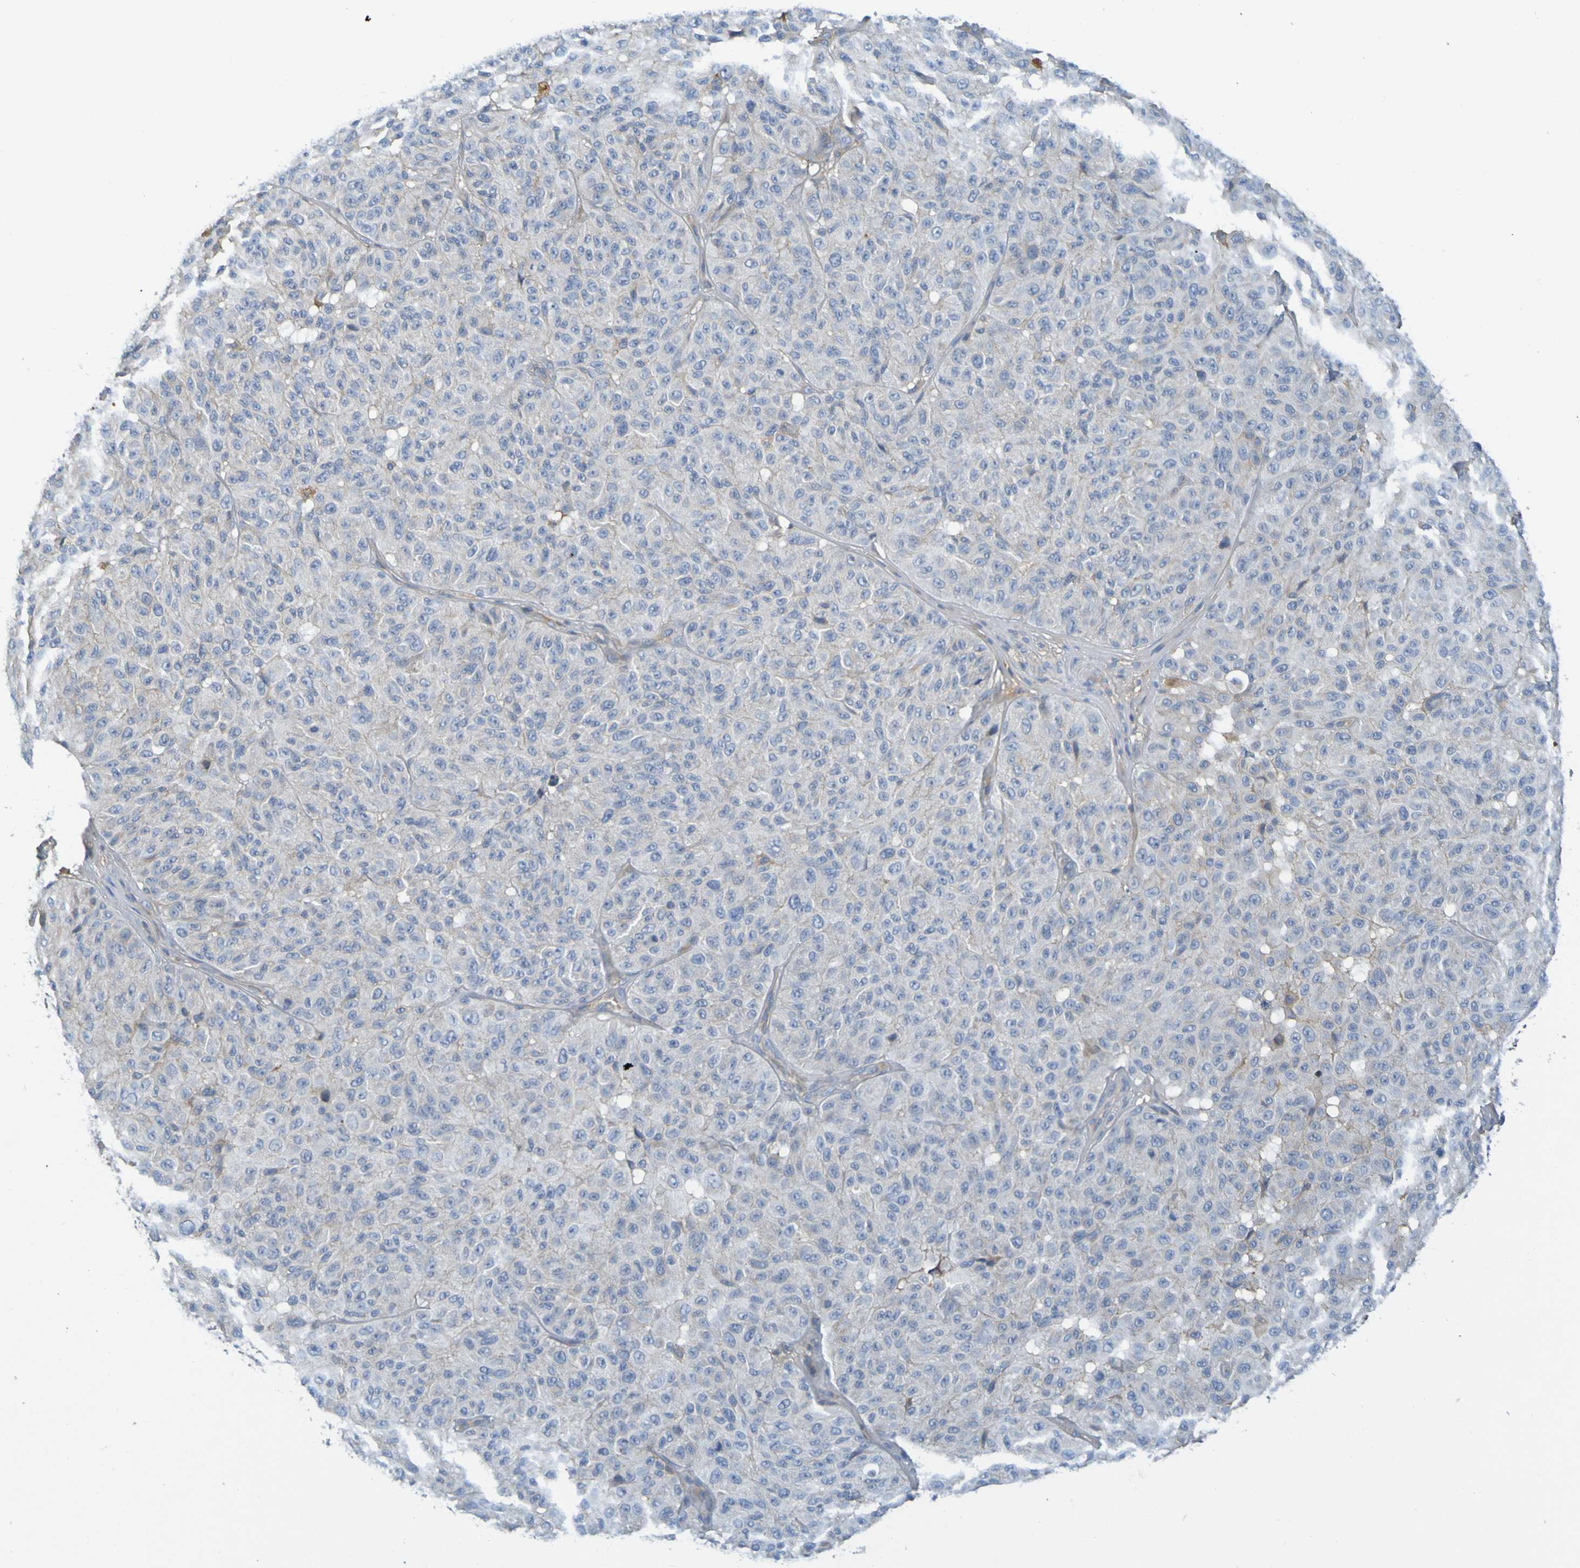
{"staining": {"intensity": "weak", "quantity": "<25%", "location": "cytoplasmic/membranous"}, "tissue": "melanoma", "cell_type": "Tumor cells", "image_type": "cancer", "snomed": [{"axis": "morphology", "description": "Malignant melanoma, NOS"}, {"axis": "topography", "description": "Skin"}], "caption": "Melanoma was stained to show a protein in brown. There is no significant positivity in tumor cells.", "gene": "C1QA", "patient": {"sex": "female", "age": 46}}